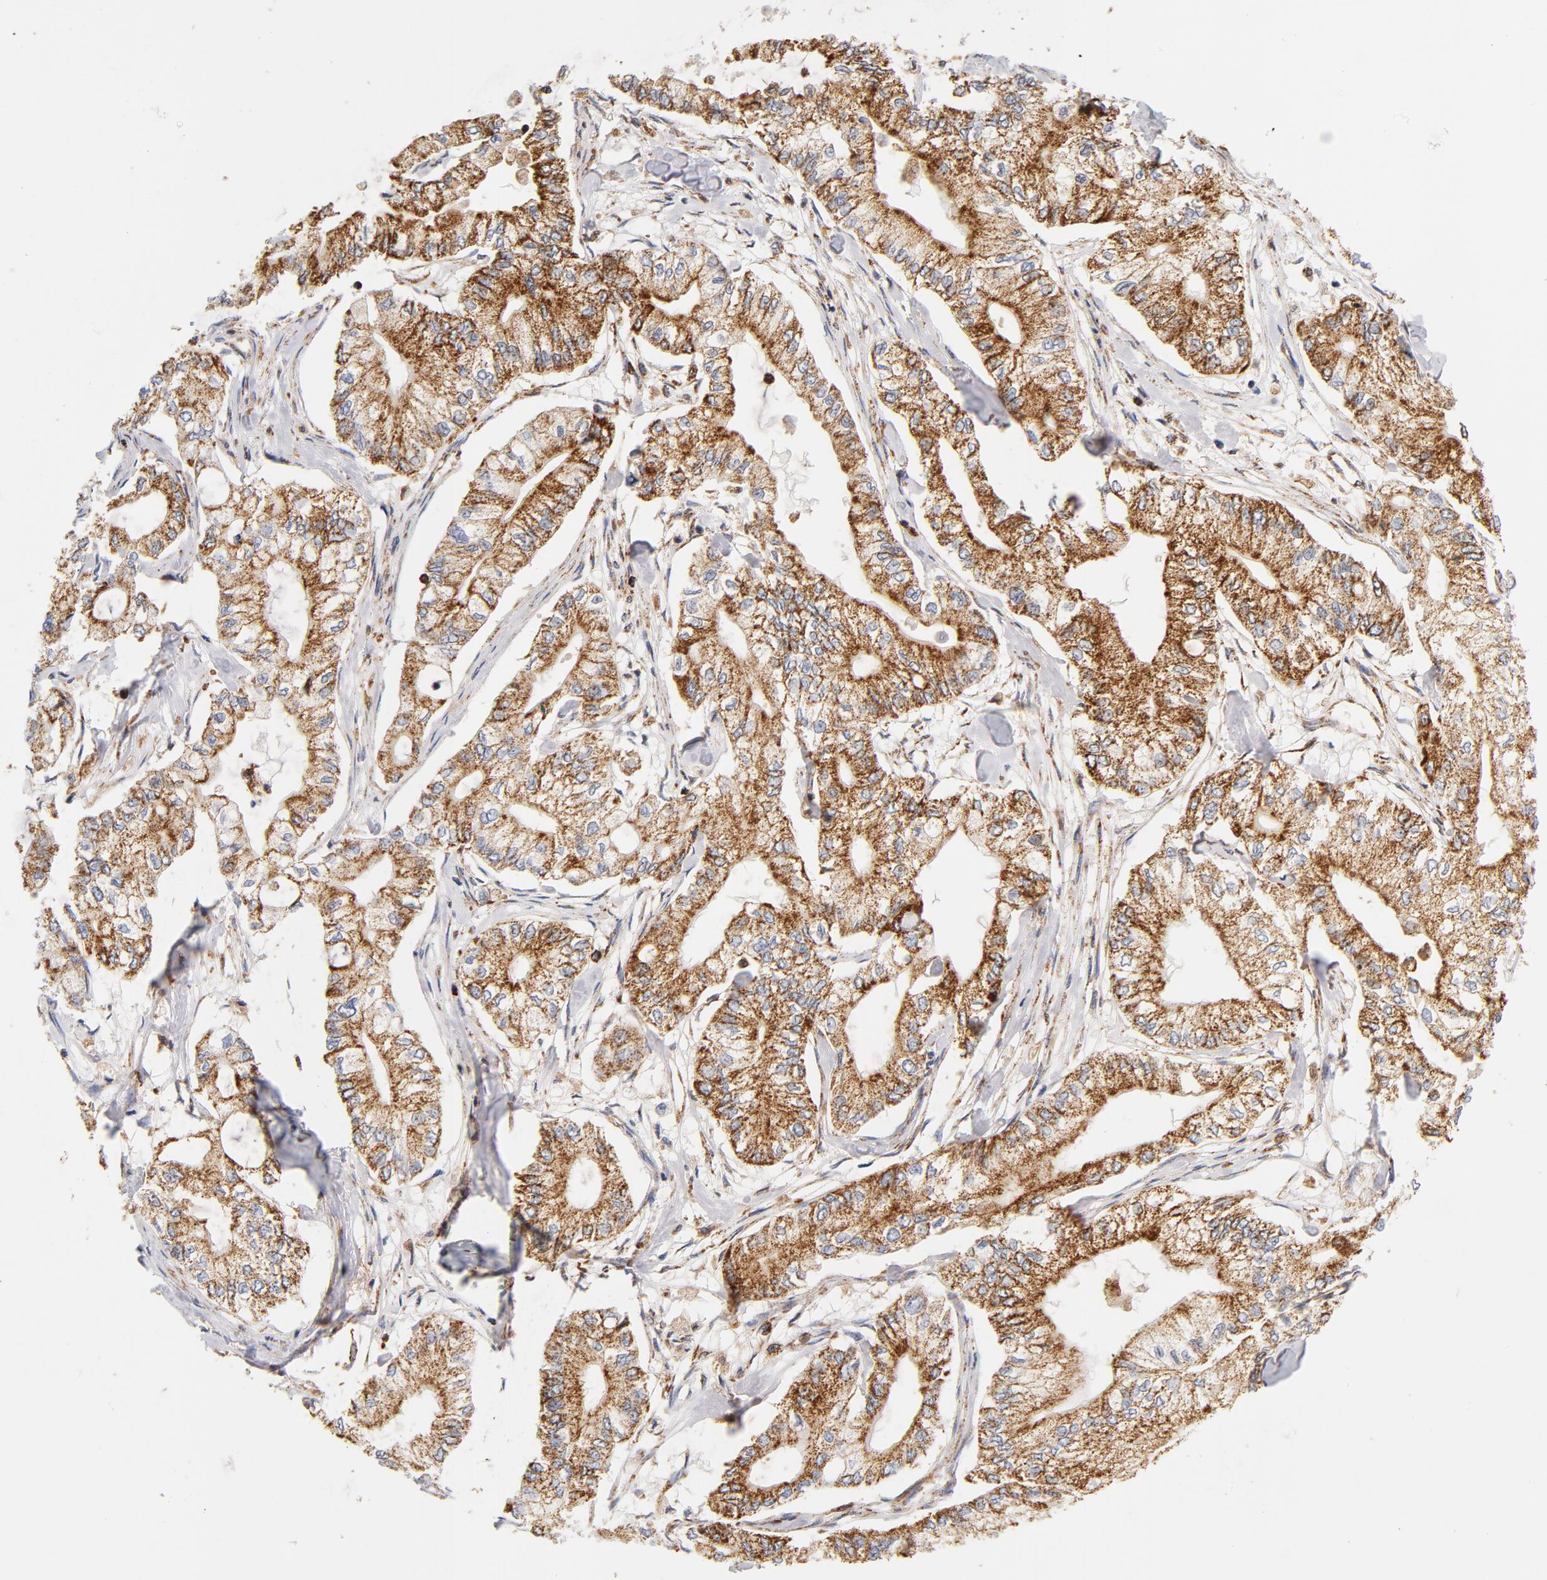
{"staining": {"intensity": "strong", "quantity": ">75%", "location": "cytoplasmic/membranous"}, "tissue": "pancreatic cancer", "cell_type": "Tumor cells", "image_type": "cancer", "snomed": [{"axis": "morphology", "description": "Adenocarcinoma, NOS"}, {"axis": "topography", "description": "Pancreas"}], "caption": "High-power microscopy captured an immunohistochemistry (IHC) histopathology image of pancreatic cancer, revealing strong cytoplasmic/membranous positivity in approximately >75% of tumor cells. (brown staining indicates protein expression, while blue staining denotes nuclei).", "gene": "ECHS1", "patient": {"sex": "male", "age": 79}}